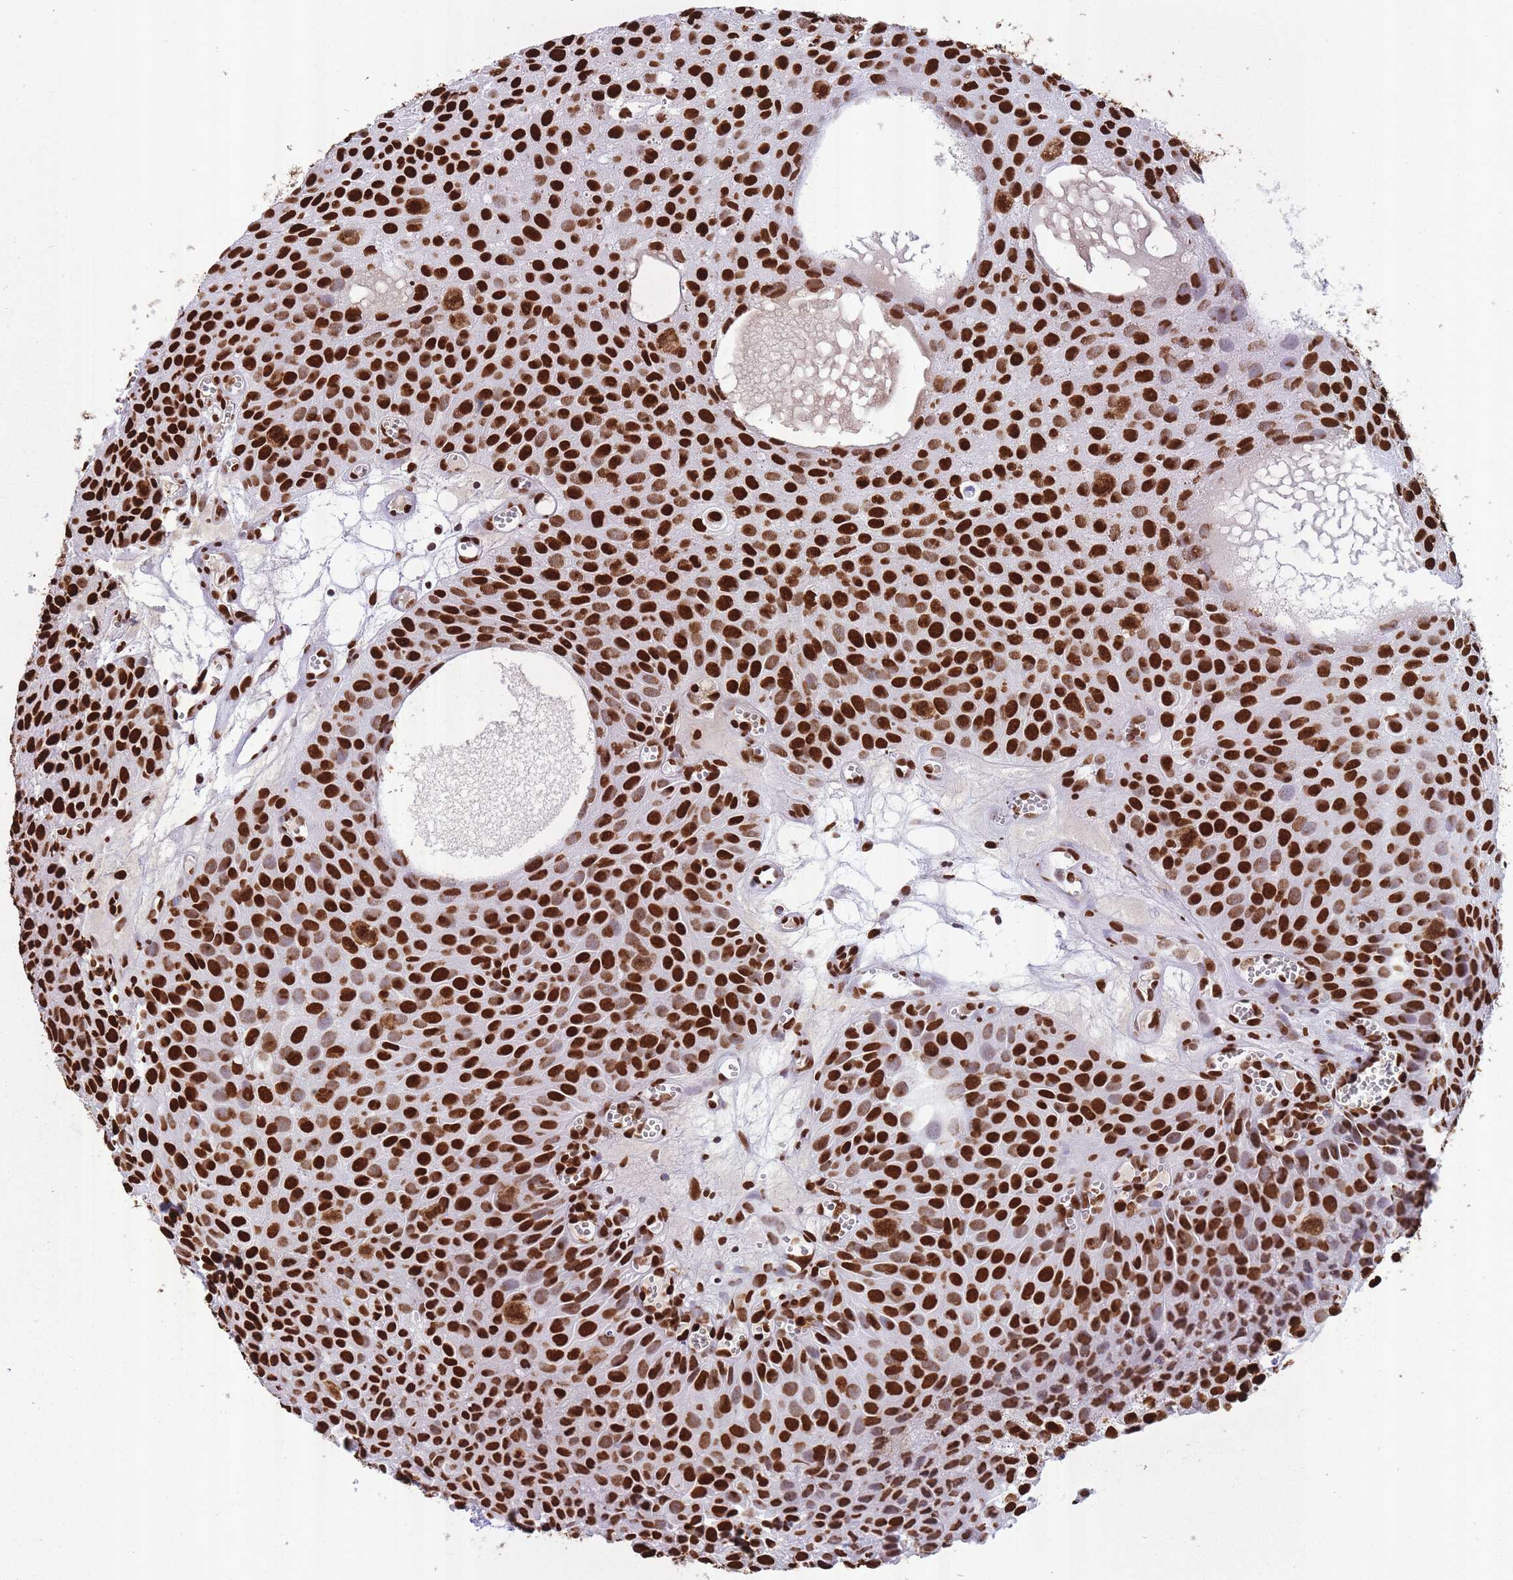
{"staining": {"intensity": "strong", "quantity": ">75%", "location": "nuclear"}, "tissue": "urothelial cancer", "cell_type": "Tumor cells", "image_type": "cancer", "snomed": [{"axis": "morphology", "description": "Urothelial carcinoma, Low grade"}, {"axis": "topography", "description": "Urinary bladder"}], "caption": "Immunohistochemical staining of human urothelial cancer demonstrates high levels of strong nuclear protein positivity in about >75% of tumor cells. The protein is stained brown, and the nuclei are stained in blue (DAB (3,3'-diaminobenzidine) IHC with brightfield microscopy, high magnification).", "gene": "HNRNPUL1", "patient": {"sex": "male", "age": 88}}